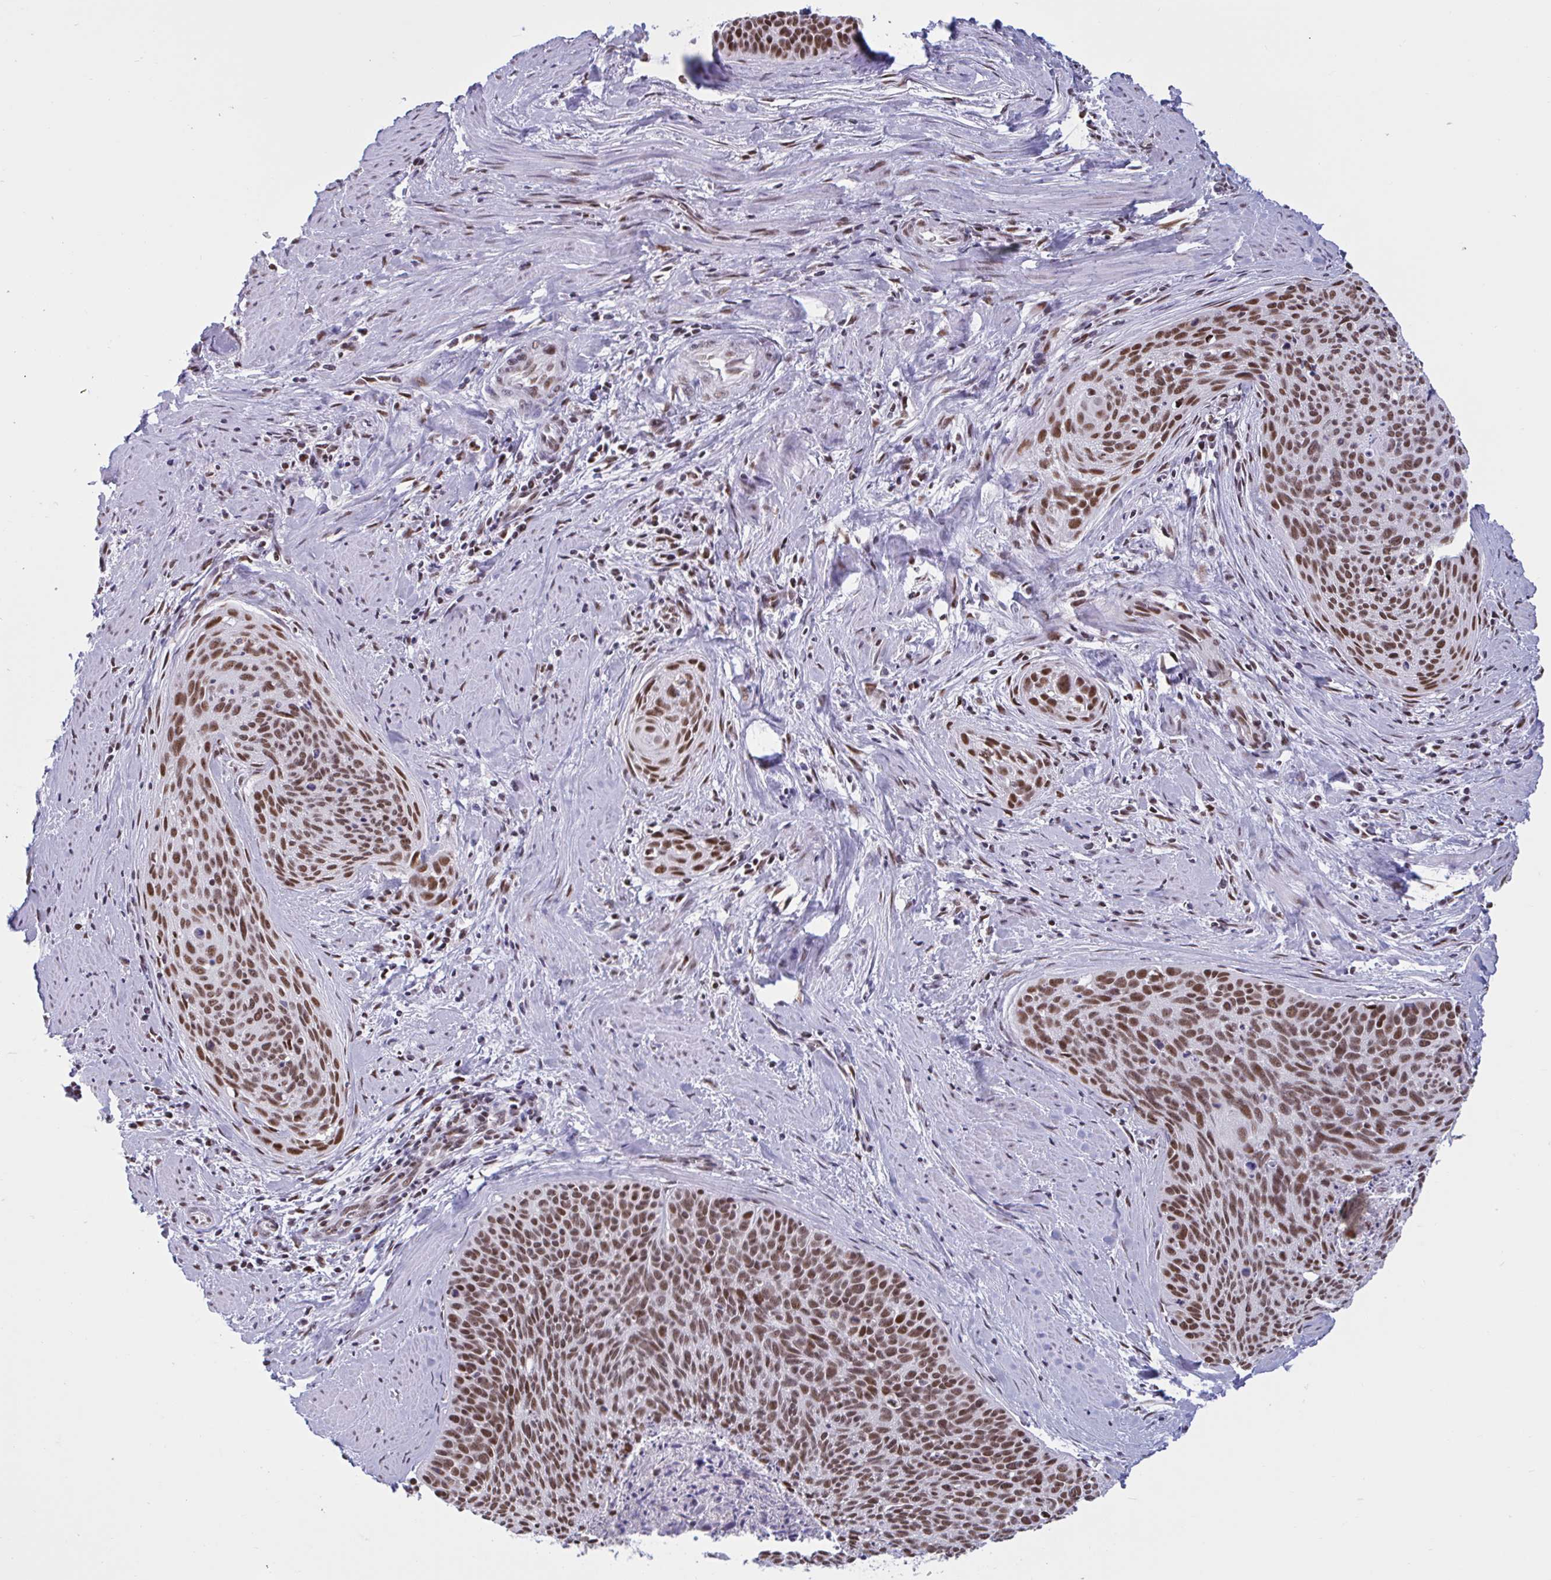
{"staining": {"intensity": "strong", "quantity": ">75%", "location": "nuclear"}, "tissue": "cervical cancer", "cell_type": "Tumor cells", "image_type": "cancer", "snomed": [{"axis": "morphology", "description": "Squamous cell carcinoma, NOS"}, {"axis": "topography", "description": "Cervix"}], "caption": "A brown stain shows strong nuclear staining of a protein in human cervical squamous cell carcinoma tumor cells.", "gene": "CBFA2T2", "patient": {"sex": "female", "age": 55}}